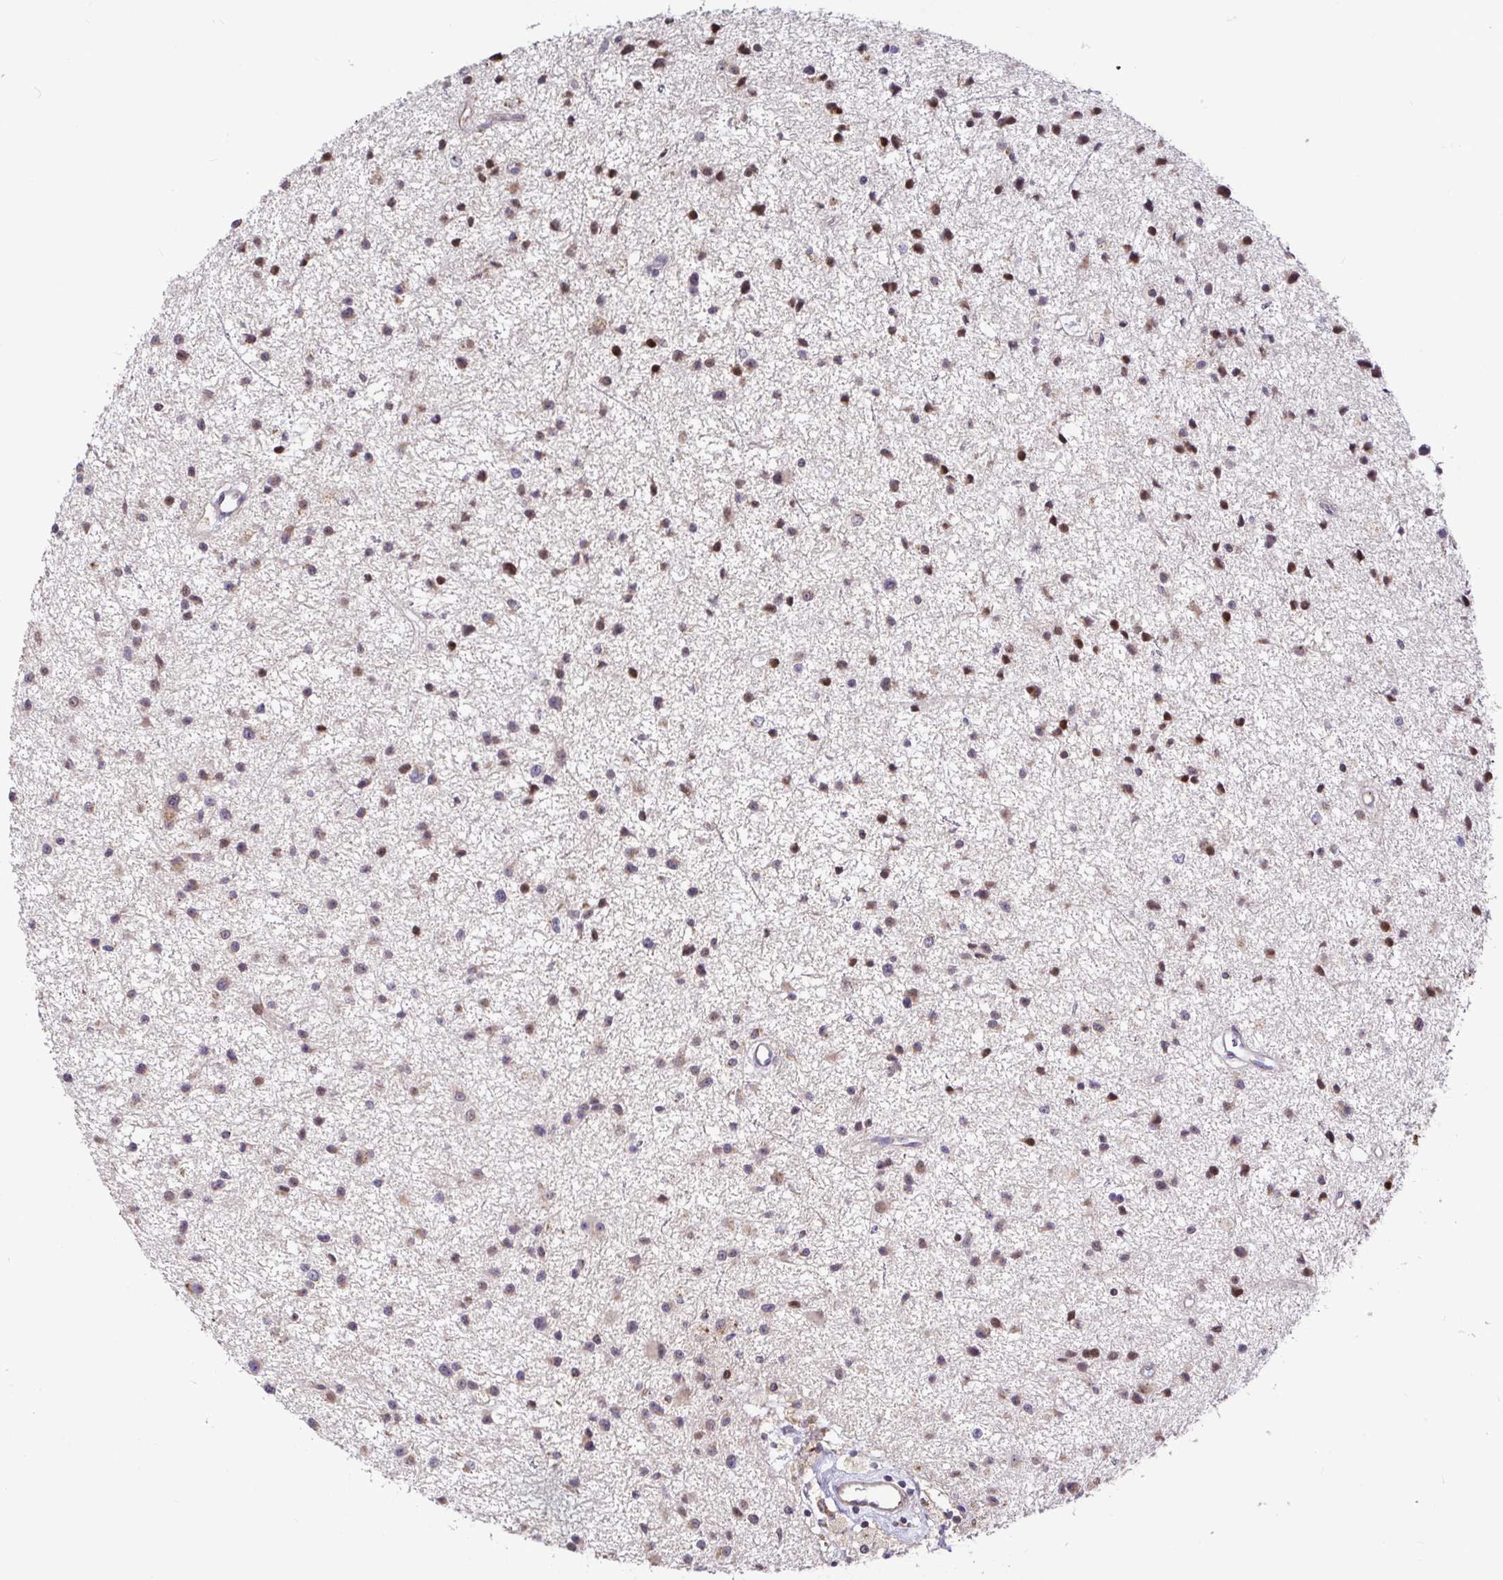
{"staining": {"intensity": "weak", "quantity": "25%-75%", "location": "cytoplasmic/membranous"}, "tissue": "glioma", "cell_type": "Tumor cells", "image_type": "cancer", "snomed": [{"axis": "morphology", "description": "Glioma, malignant, Low grade"}, {"axis": "topography", "description": "Brain"}], "caption": "IHC staining of low-grade glioma (malignant), which demonstrates low levels of weak cytoplasmic/membranous positivity in about 25%-75% of tumor cells indicating weak cytoplasmic/membranous protein staining. The staining was performed using DAB (brown) for protein detection and nuclei were counterstained in hematoxylin (blue).", "gene": "ELP1", "patient": {"sex": "male", "age": 43}}